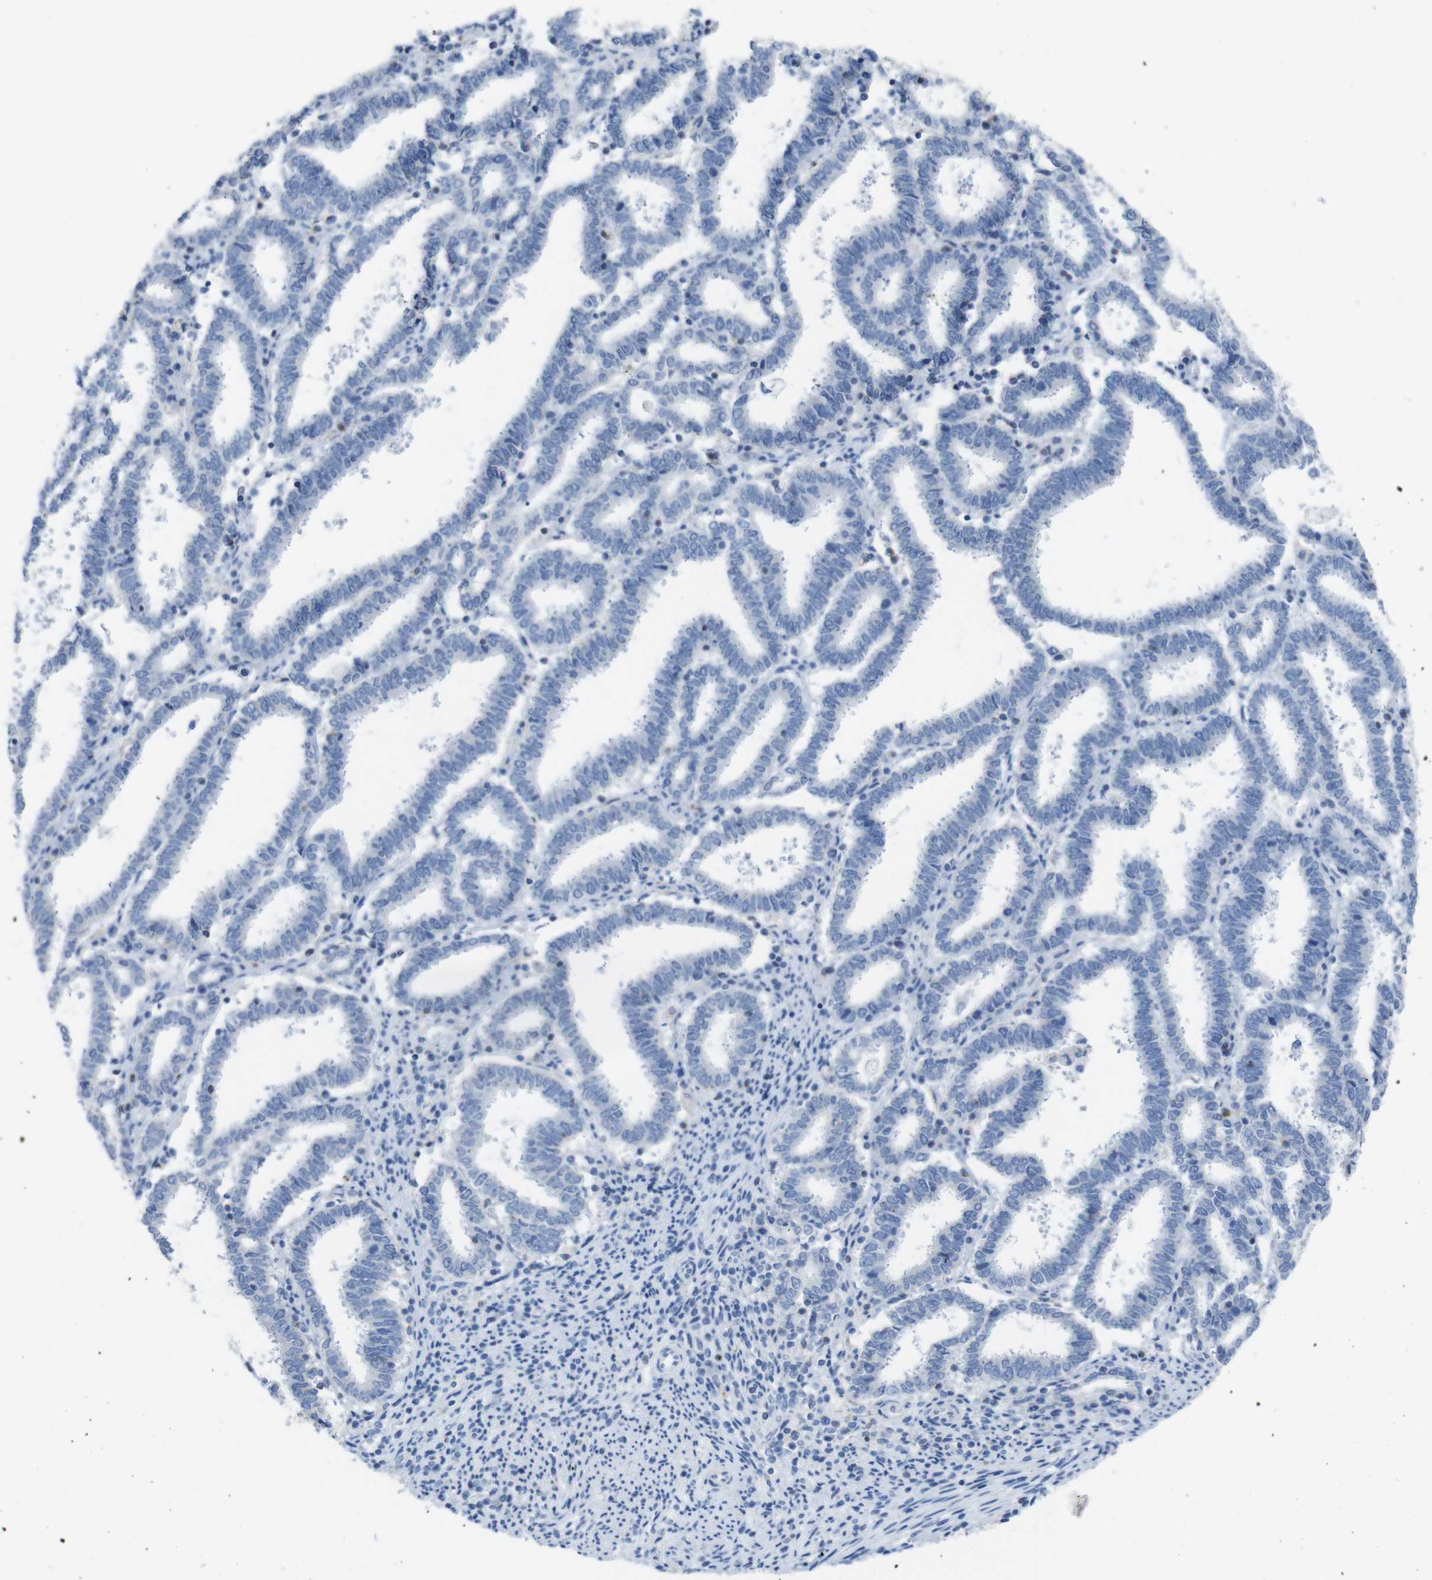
{"staining": {"intensity": "negative", "quantity": "none", "location": "none"}, "tissue": "endometrial cancer", "cell_type": "Tumor cells", "image_type": "cancer", "snomed": [{"axis": "morphology", "description": "Adenocarcinoma, NOS"}, {"axis": "topography", "description": "Uterus"}], "caption": "An image of human endometrial cancer (adenocarcinoma) is negative for staining in tumor cells.", "gene": "LAG3", "patient": {"sex": "female", "age": 83}}